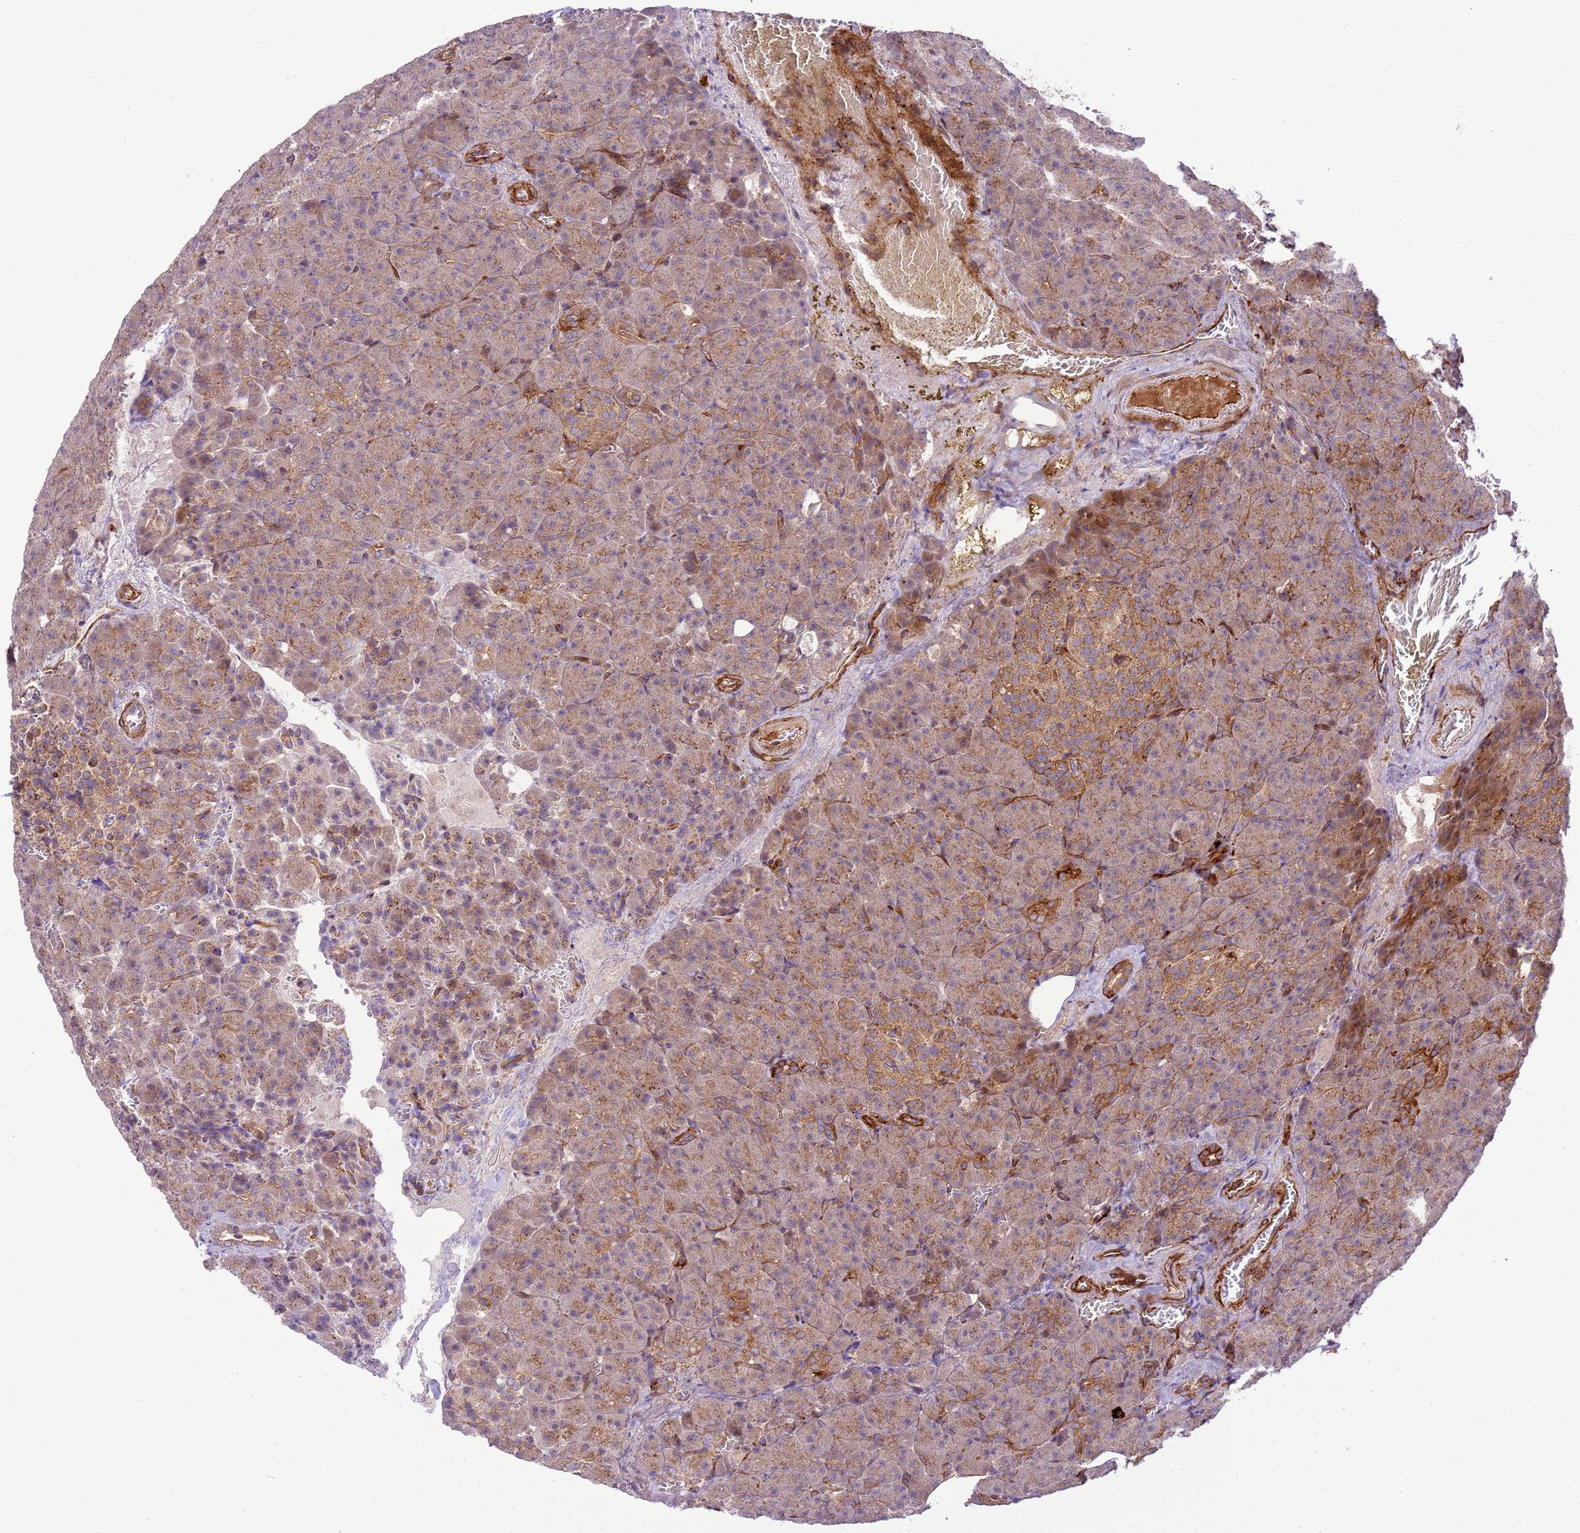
{"staining": {"intensity": "moderate", "quantity": "25%-75%", "location": "cytoplasmic/membranous"}, "tissue": "pancreas", "cell_type": "Exocrine glandular cells", "image_type": "normal", "snomed": [{"axis": "morphology", "description": "Normal tissue, NOS"}, {"axis": "topography", "description": "Pancreas"}], "caption": "Immunohistochemistry (DAB (3,3'-diaminobenzidine)) staining of benign human pancreas shows moderate cytoplasmic/membranous protein positivity in about 25%-75% of exocrine glandular cells. (DAB IHC with brightfield microscopy, high magnification).", "gene": "ZNF624", "patient": {"sex": "female", "age": 74}}